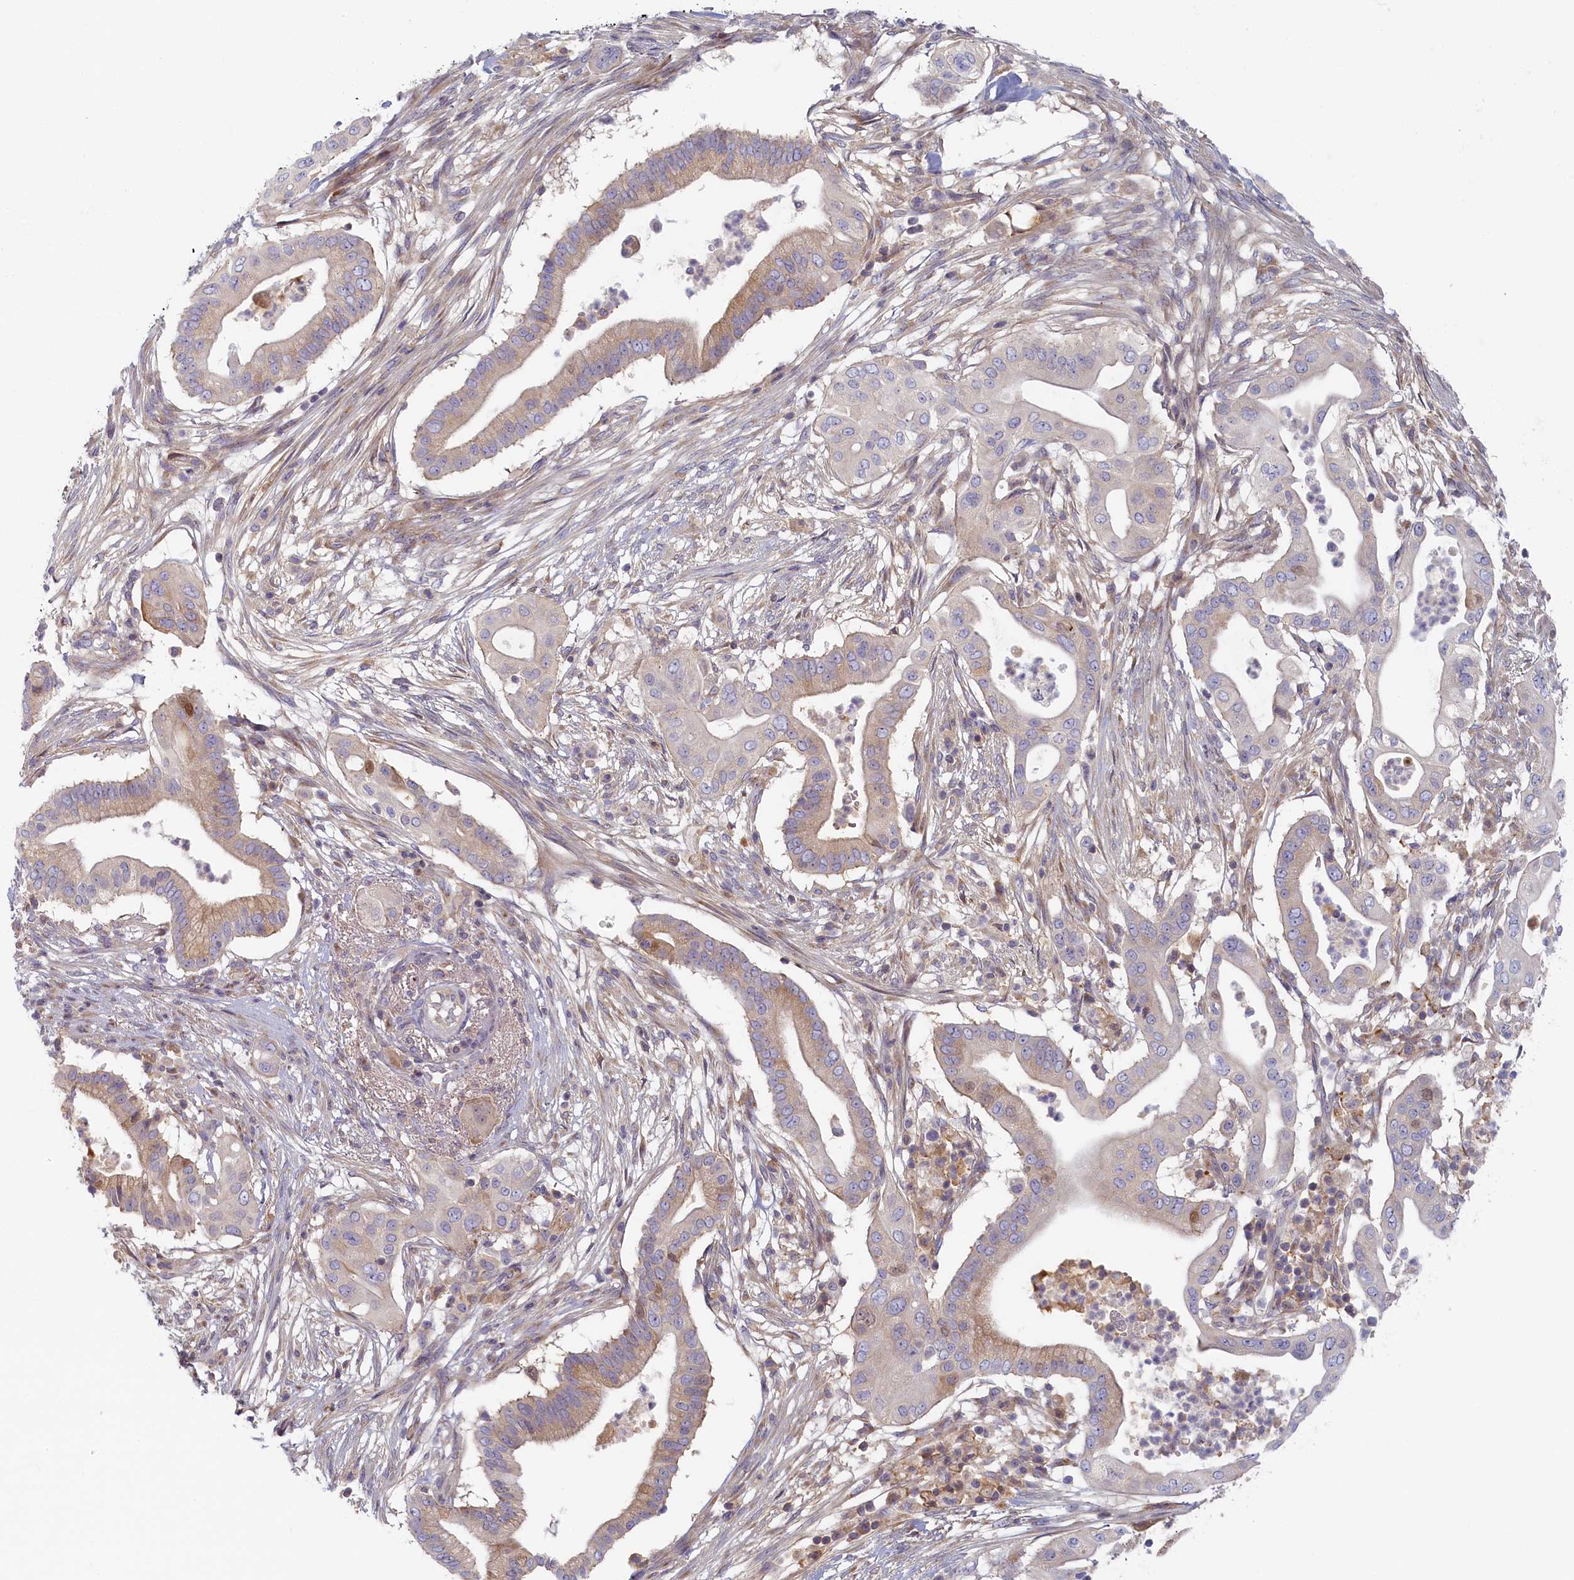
{"staining": {"intensity": "weak", "quantity": "<25%", "location": "cytoplasmic/membranous"}, "tissue": "pancreatic cancer", "cell_type": "Tumor cells", "image_type": "cancer", "snomed": [{"axis": "morphology", "description": "Adenocarcinoma, NOS"}, {"axis": "topography", "description": "Pancreas"}], "caption": "Immunohistochemistry of adenocarcinoma (pancreatic) shows no expression in tumor cells. (Immunohistochemistry (ihc), brightfield microscopy, high magnification).", "gene": "STX16", "patient": {"sex": "male", "age": 68}}